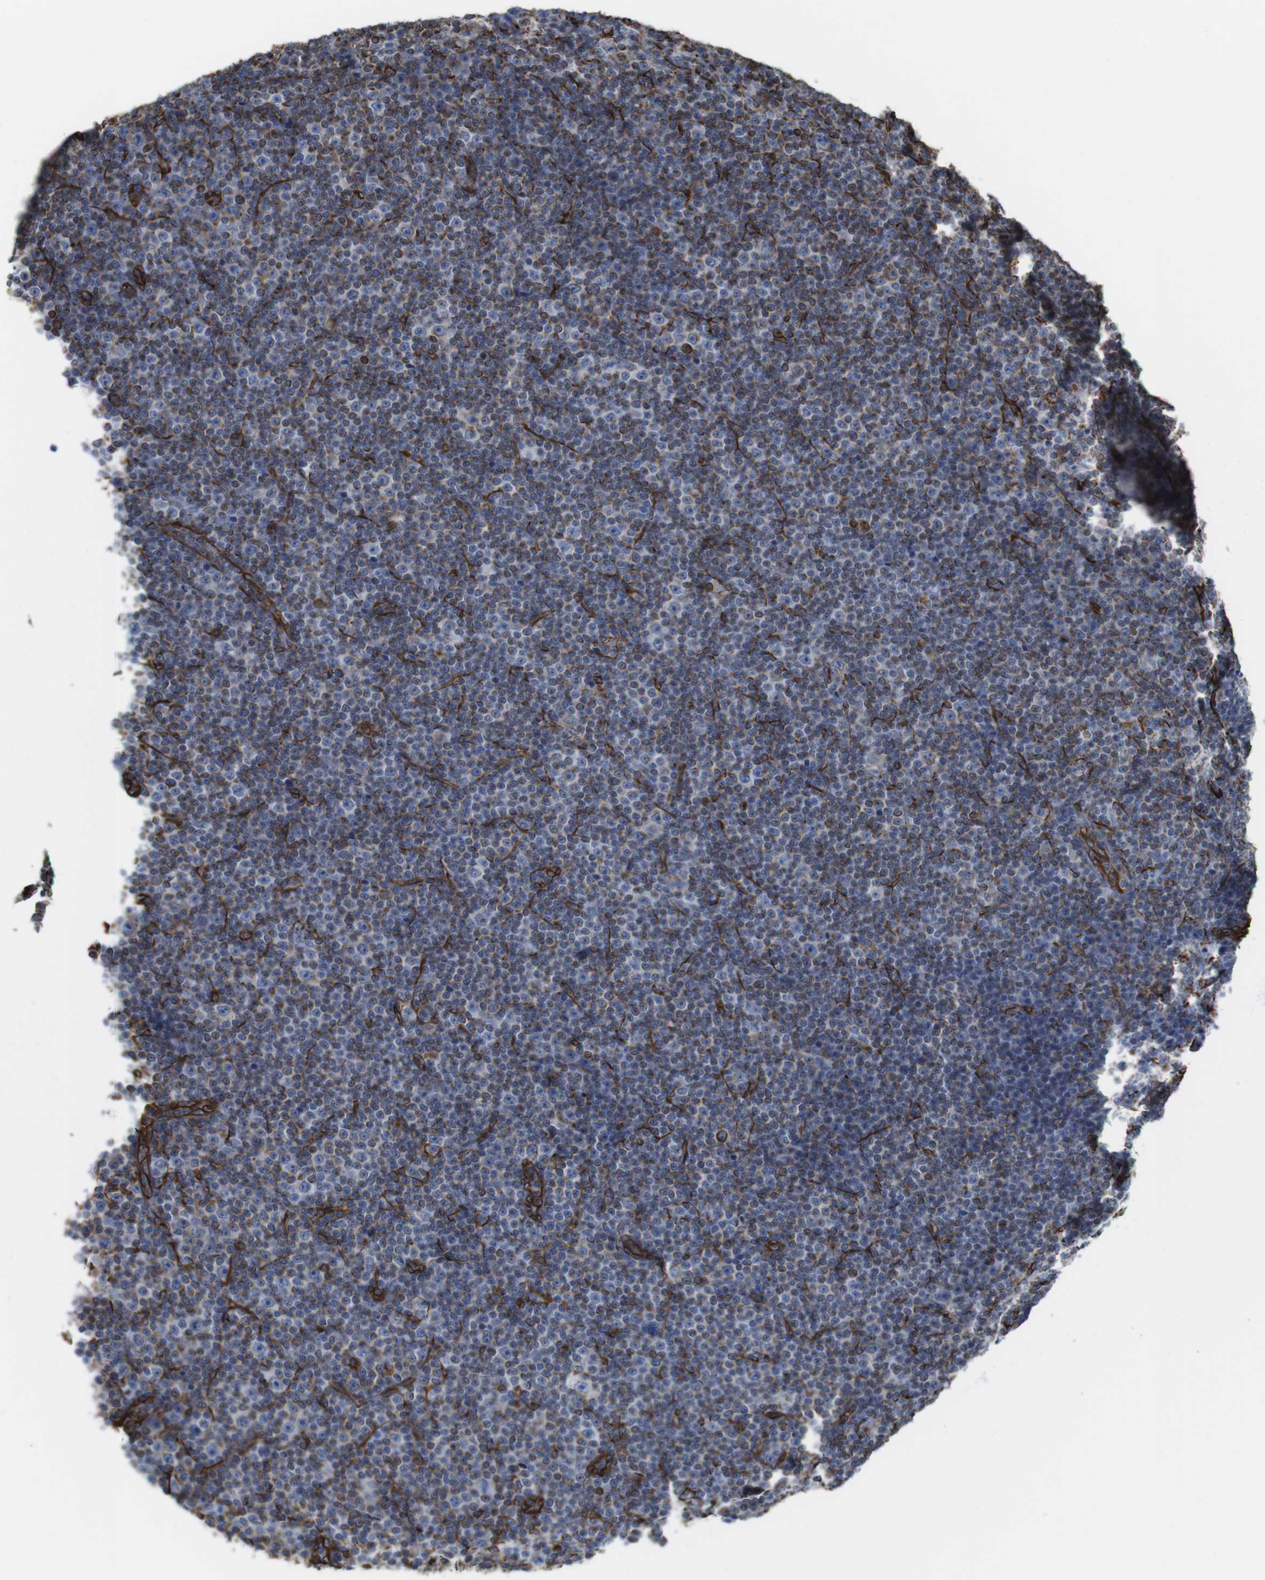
{"staining": {"intensity": "negative", "quantity": "none", "location": "none"}, "tissue": "lymphoma", "cell_type": "Tumor cells", "image_type": "cancer", "snomed": [{"axis": "morphology", "description": "Malignant lymphoma, non-Hodgkin's type, Low grade"}, {"axis": "topography", "description": "Lymph node"}], "caption": "There is no significant expression in tumor cells of lymphoma.", "gene": "RALGPS1", "patient": {"sex": "female", "age": 67}}